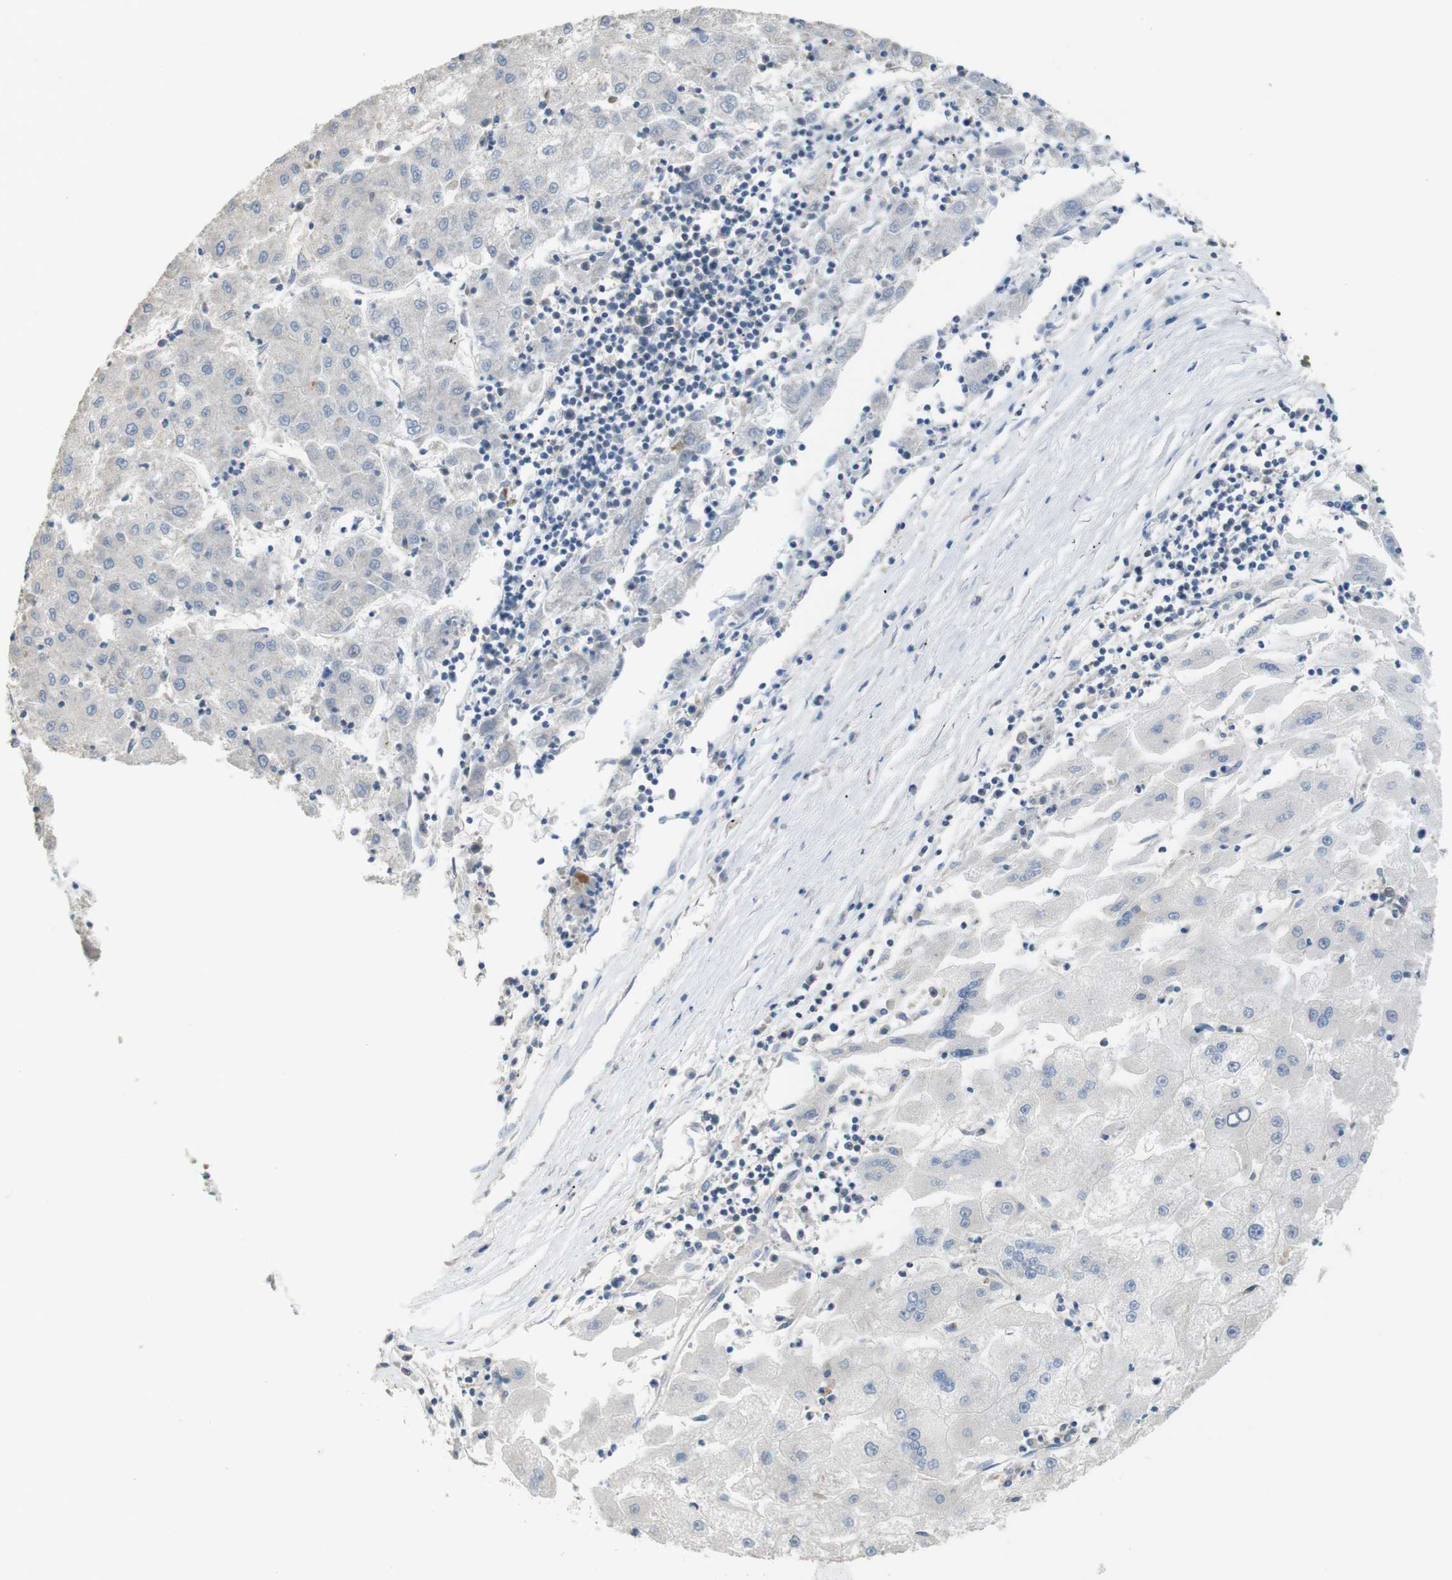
{"staining": {"intensity": "negative", "quantity": "none", "location": "none"}, "tissue": "liver cancer", "cell_type": "Tumor cells", "image_type": "cancer", "snomed": [{"axis": "morphology", "description": "Carcinoma, Hepatocellular, NOS"}, {"axis": "topography", "description": "Liver"}], "caption": "Tumor cells are negative for protein expression in human liver hepatocellular carcinoma. (DAB (3,3'-diaminobenzidine) IHC, high magnification).", "gene": "CALHM2", "patient": {"sex": "male", "age": 72}}